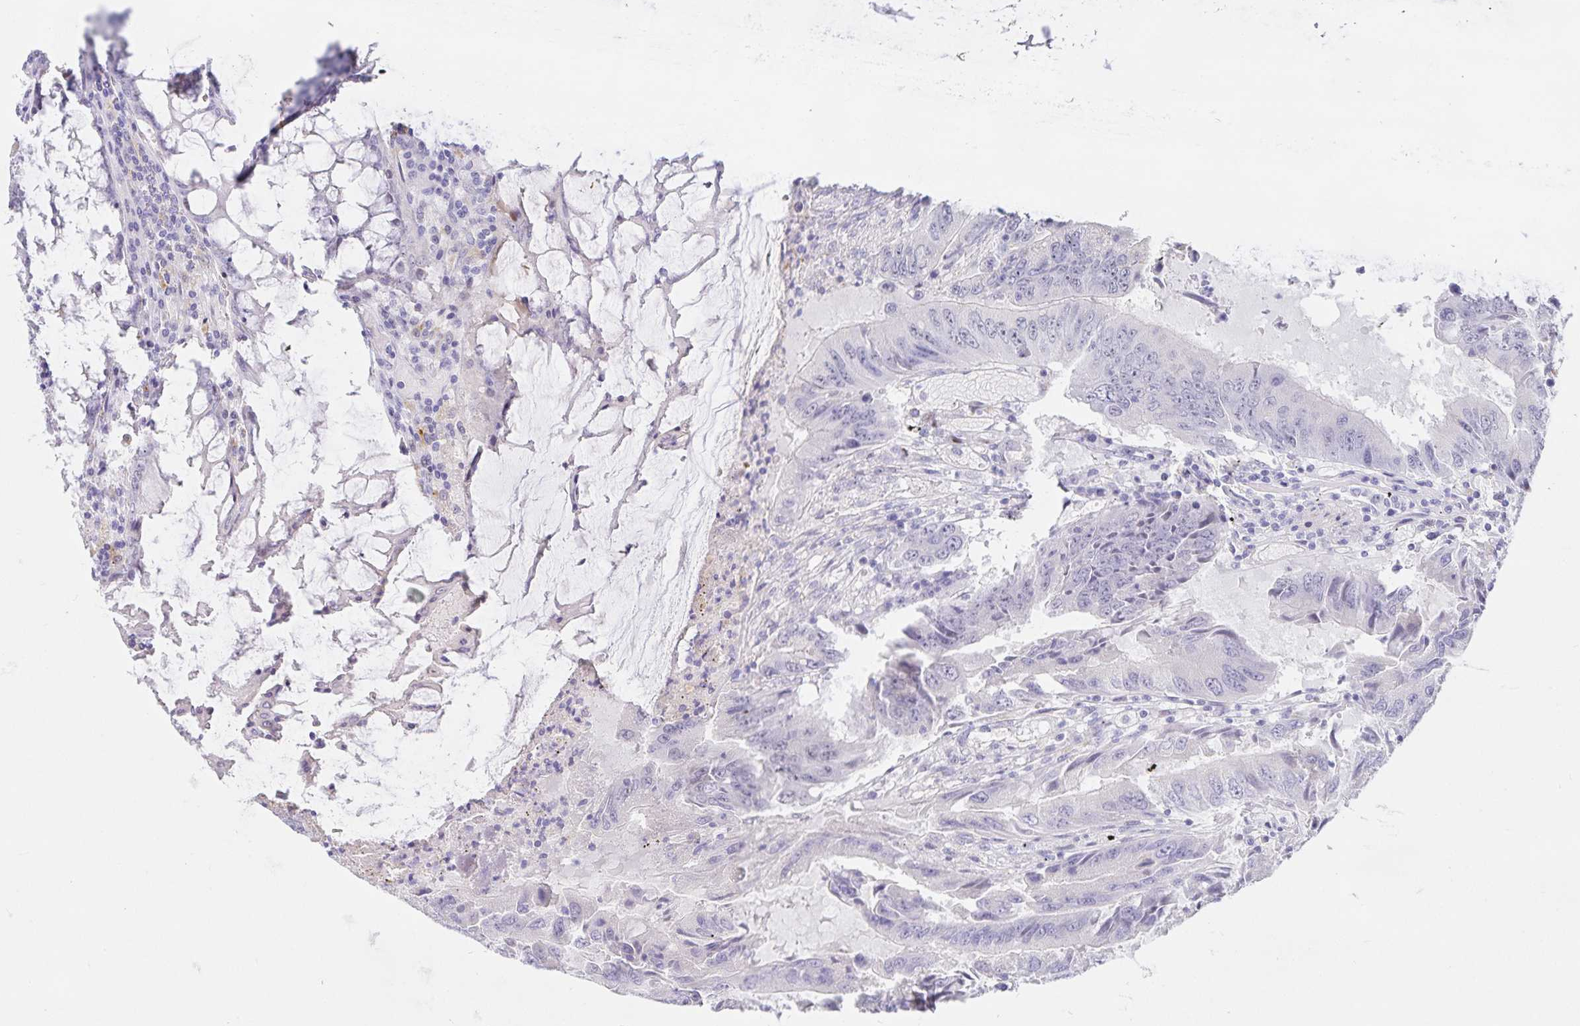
{"staining": {"intensity": "negative", "quantity": "none", "location": "none"}, "tissue": "colorectal cancer", "cell_type": "Tumor cells", "image_type": "cancer", "snomed": [{"axis": "morphology", "description": "Adenocarcinoma, NOS"}, {"axis": "topography", "description": "Colon"}], "caption": "There is no significant positivity in tumor cells of colorectal adenocarcinoma. The staining is performed using DAB brown chromogen with nuclei counter-stained in using hematoxylin.", "gene": "KBTBD13", "patient": {"sex": "male", "age": 53}}